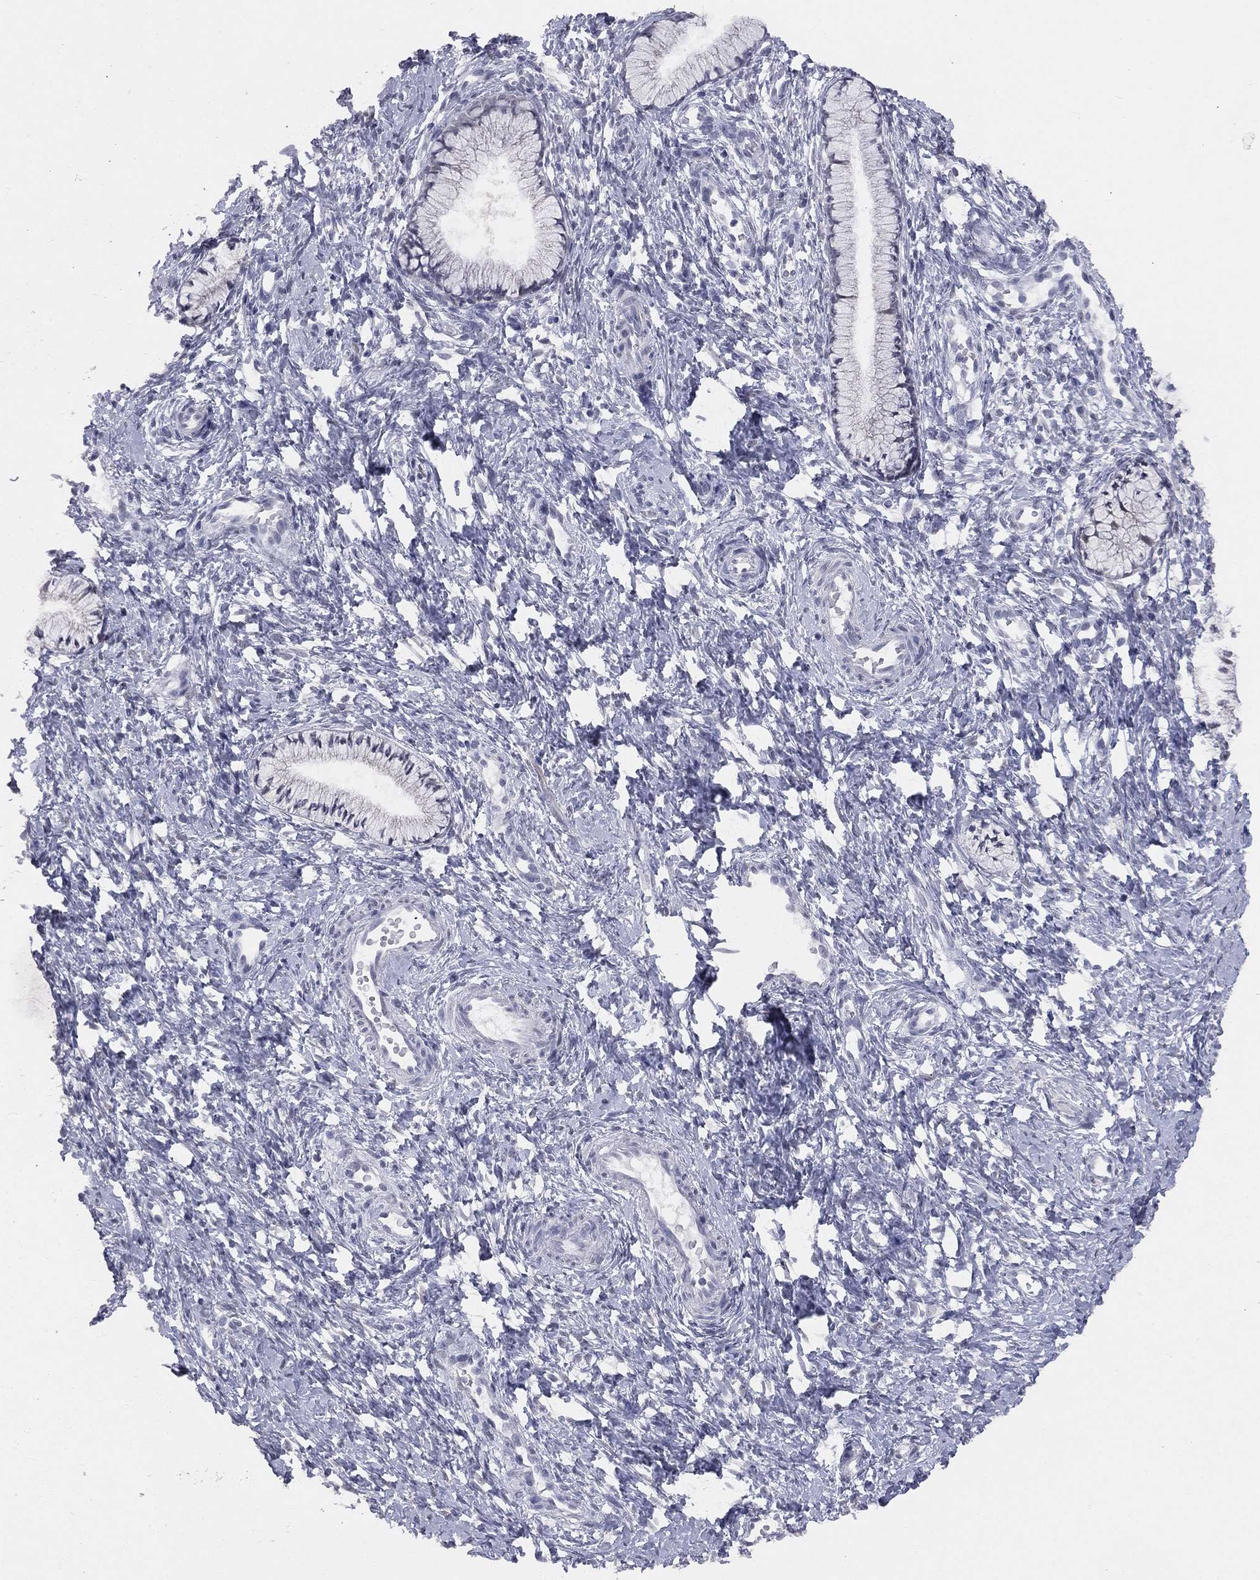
{"staining": {"intensity": "negative", "quantity": "none", "location": "none"}, "tissue": "cervix", "cell_type": "Glandular cells", "image_type": "normal", "snomed": [{"axis": "morphology", "description": "Normal tissue, NOS"}, {"axis": "topography", "description": "Cervix"}], "caption": "The photomicrograph demonstrates no staining of glandular cells in benign cervix.", "gene": "DMKN", "patient": {"sex": "female", "age": 39}}